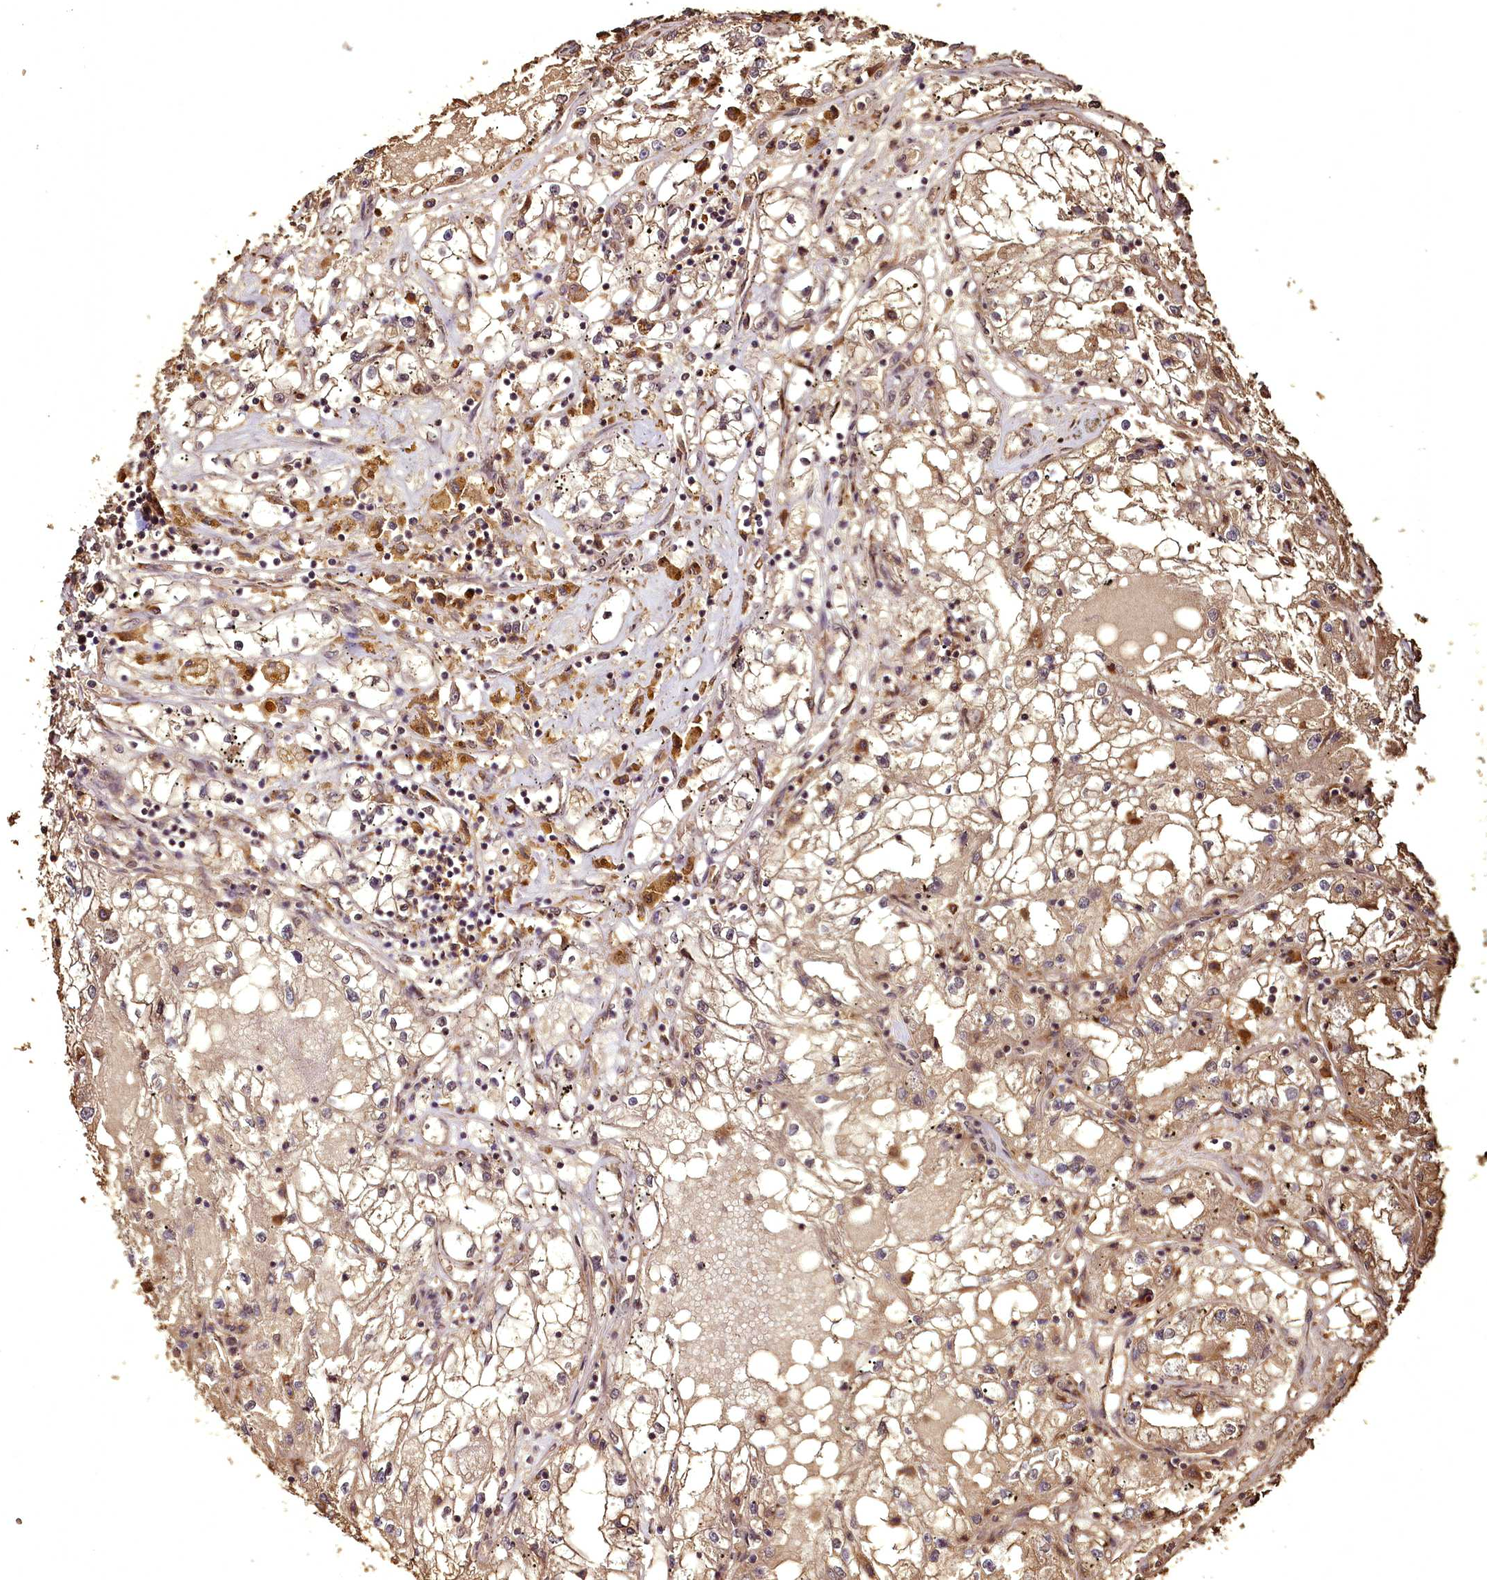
{"staining": {"intensity": "weak", "quantity": "25%-75%", "location": "cytoplasmic/membranous"}, "tissue": "renal cancer", "cell_type": "Tumor cells", "image_type": "cancer", "snomed": [{"axis": "morphology", "description": "Adenocarcinoma, NOS"}, {"axis": "topography", "description": "Kidney"}], "caption": "Protein analysis of renal cancer tissue exhibits weak cytoplasmic/membranous expression in about 25%-75% of tumor cells. Ihc stains the protein in brown and the nuclei are stained blue.", "gene": "VPS51", "patient": {"sex": "male", "age": 56}}